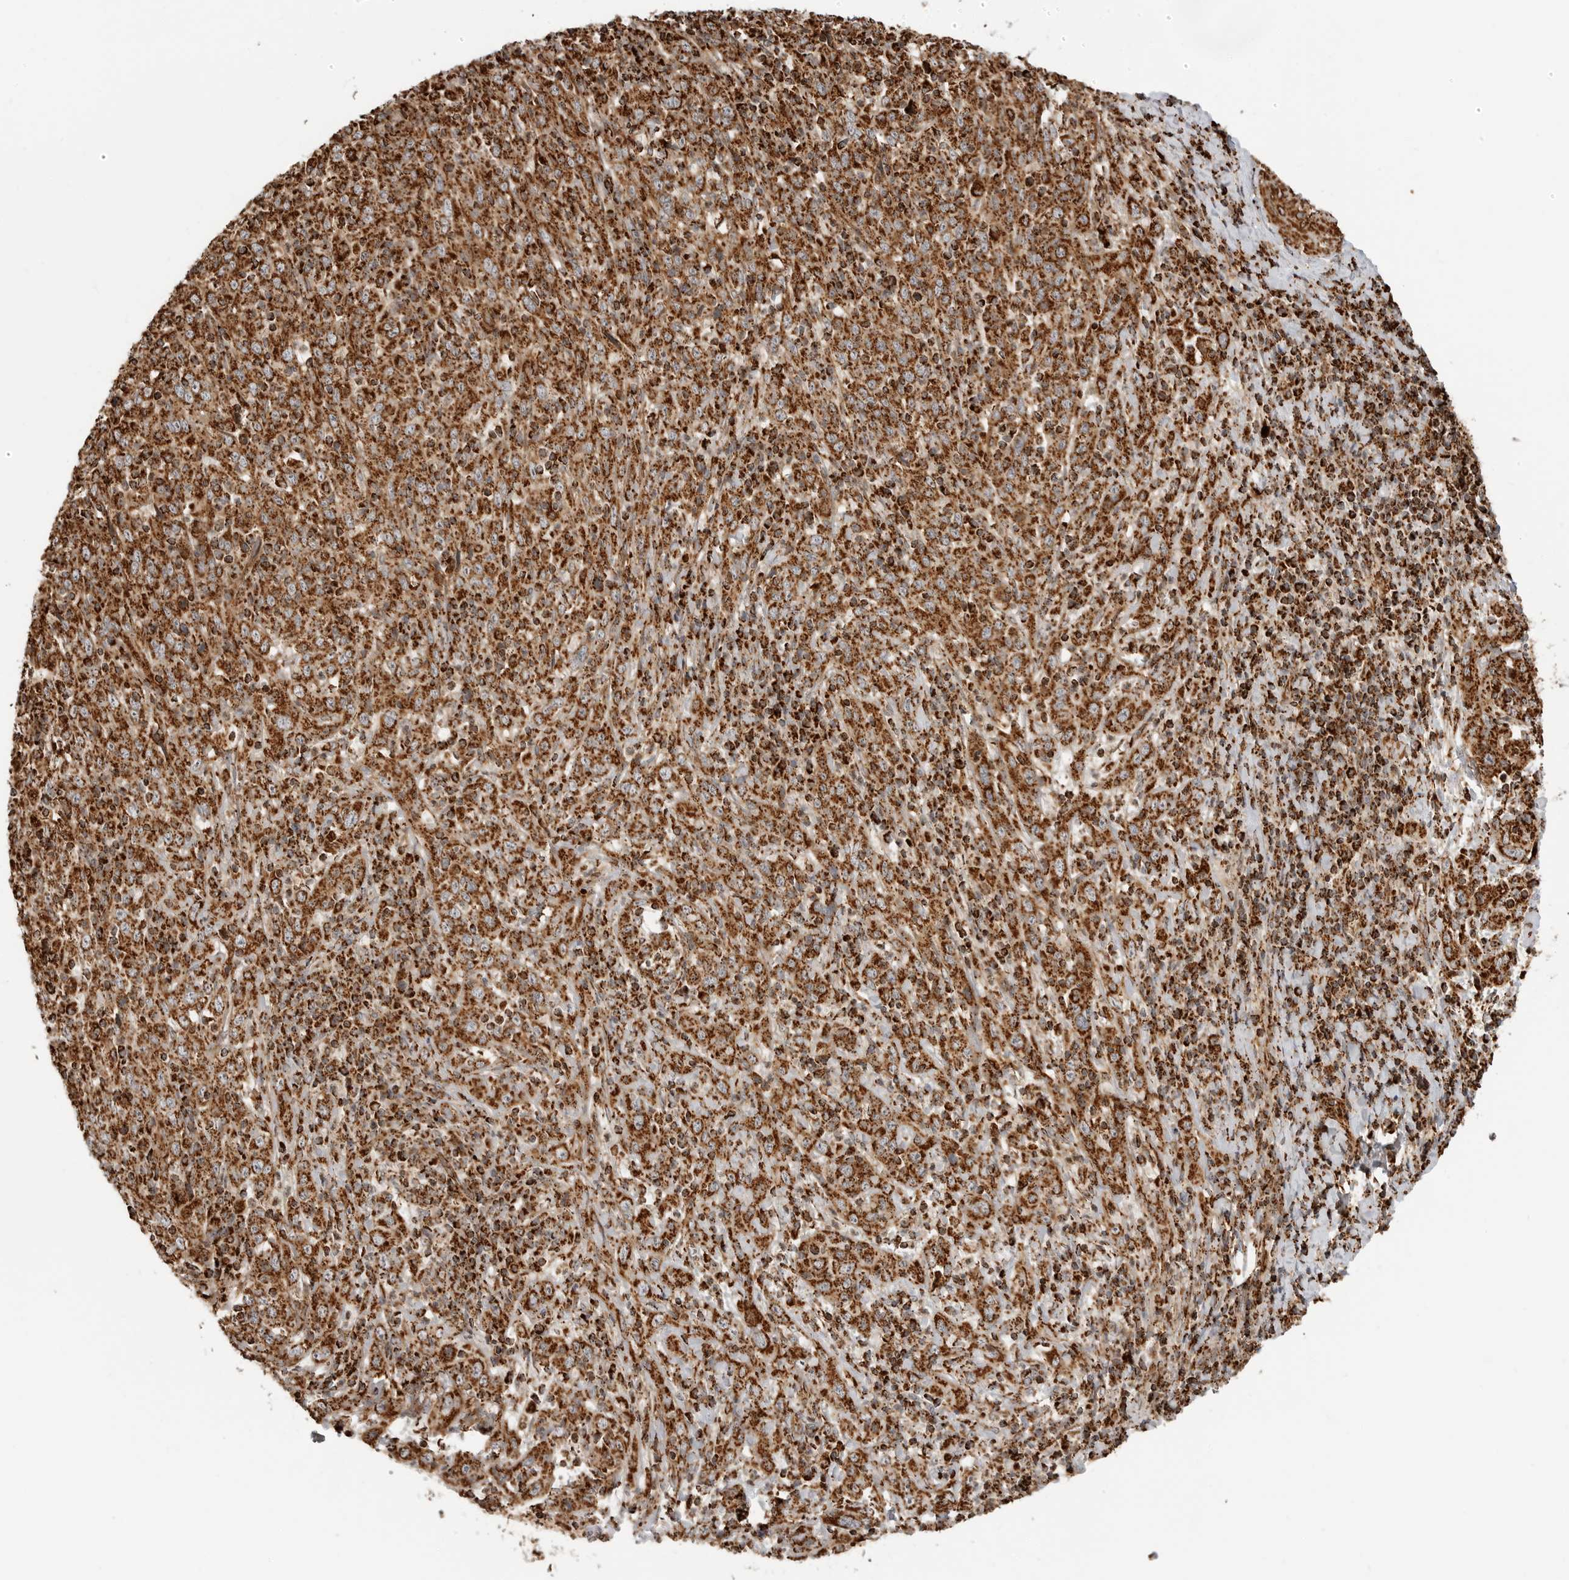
{"staining": {"intensity": "strong", "quantity": ">75%", "location": "cytoplasmic/membranous"}, "tissue": "cervical cancer", "cell_type": "Tumor cells", "image_type": "cancer", "snomed": [{"axis": "morphology", "description": "Squamous cell carcinoma, NOS"}, {"axis": "topography", "description": "Cervix"}], "caption": "This image exhibits cervical squamous cell carcinoma stained with immunohistochemistry (IHC) to label a protein in brown. The cytoplasmic/membranous of tumor cells show strong positivity for the protein. Nuclei are counter-stained blue.", "gene": "BMP2K", "patient": {"sex": "female", "age": 46}}